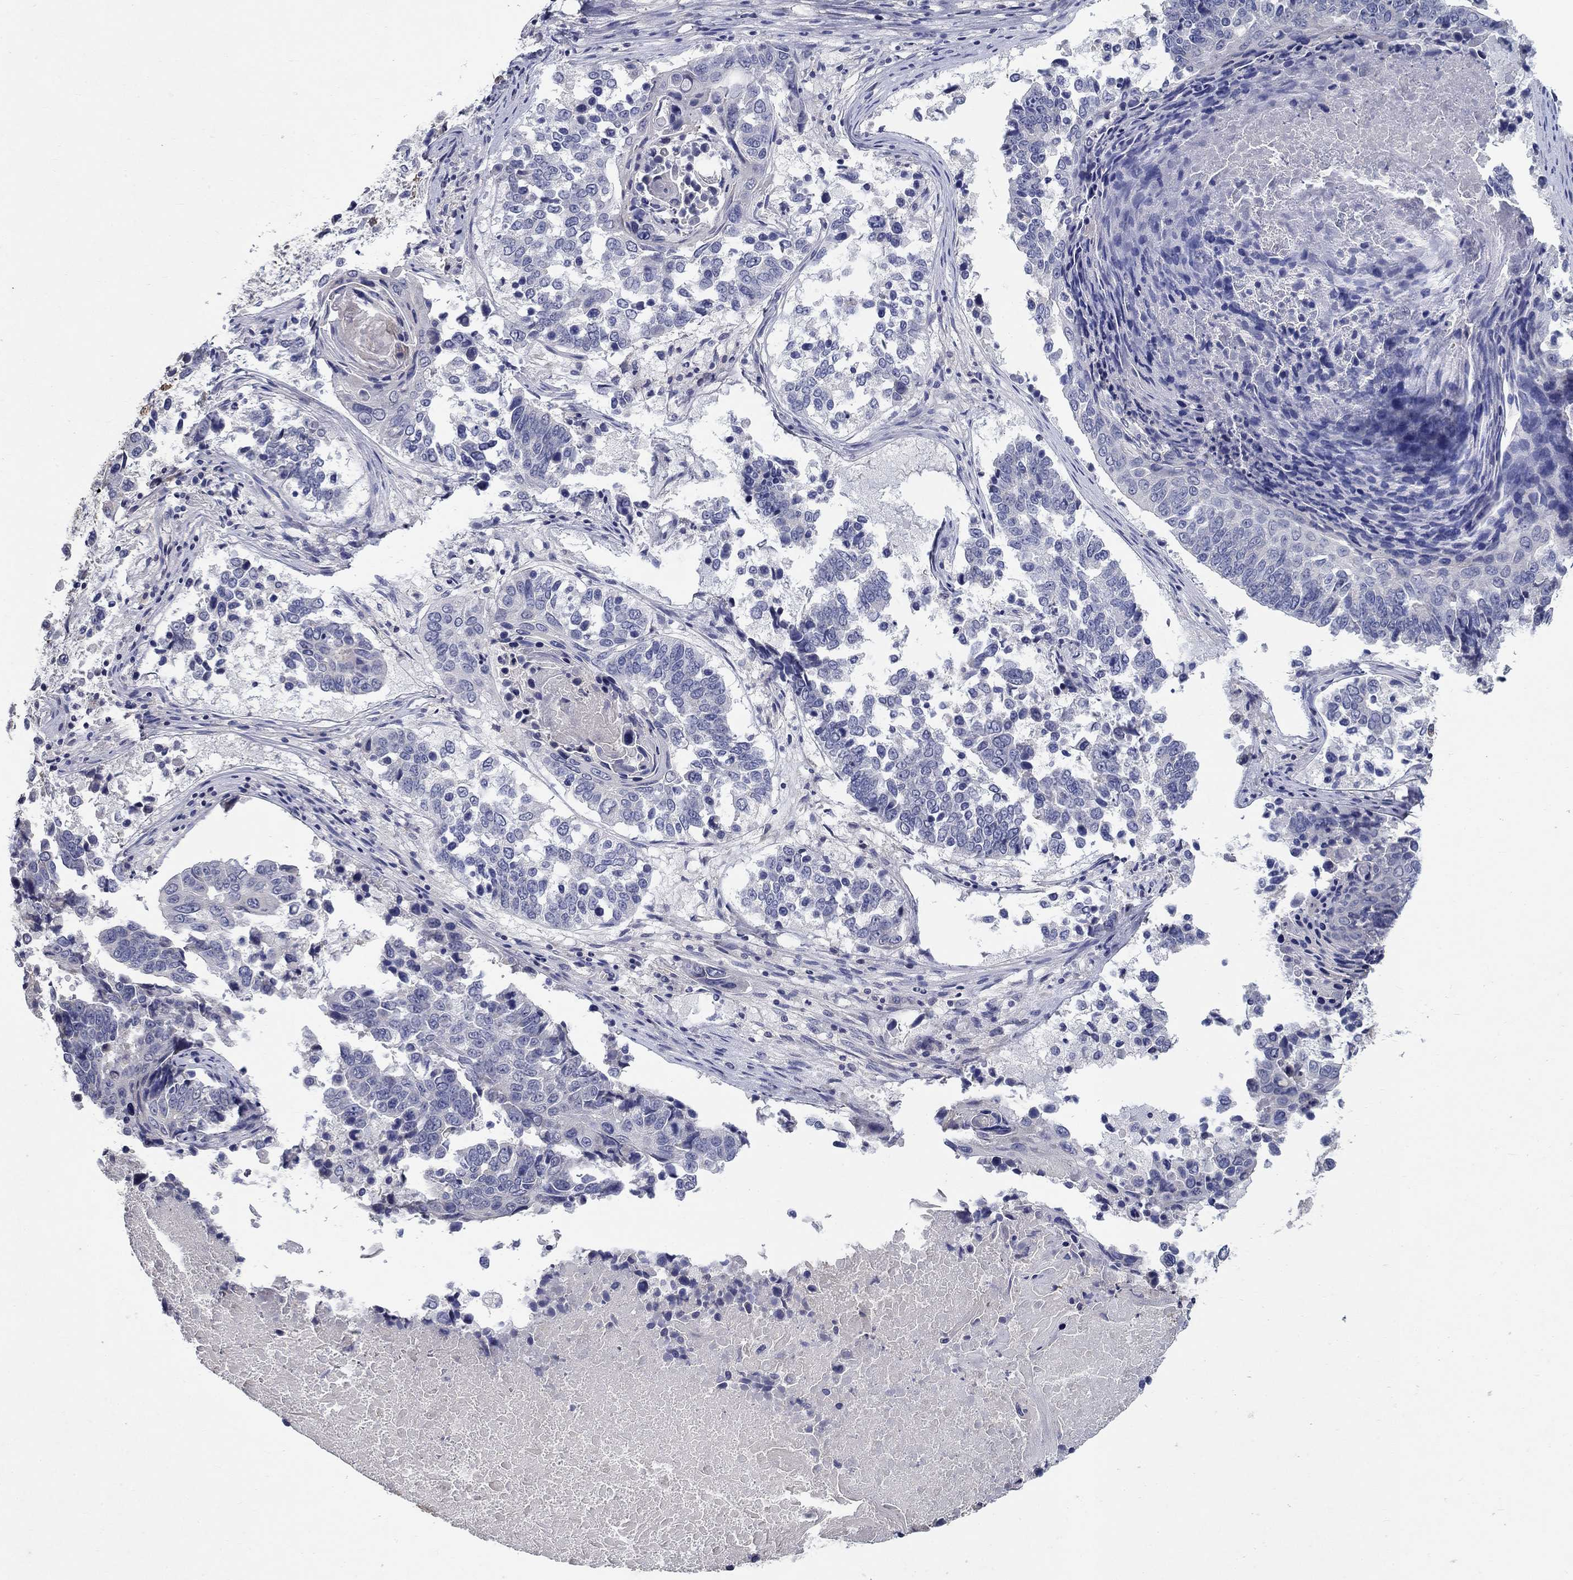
{"staining": {"intensity": "negative", "quantity": "none", "location": "none"}, "tissue": "lung cancer", "cell_type": "Tumor cells", "image_type": "cancer", "snomed": [{"axis": "morphology", "description": "Squamous cell carcinoma, NOS"}, {"axis": "topography", "description": "Lung"}], "caption": "The image displays no staining of tumor cells in lung cancer. (DAB immunohistochemistry visualized using brightfield microscopy, high magnification).", "gene": "PROZ", "patient": {"sex": "male", "age": 73}}